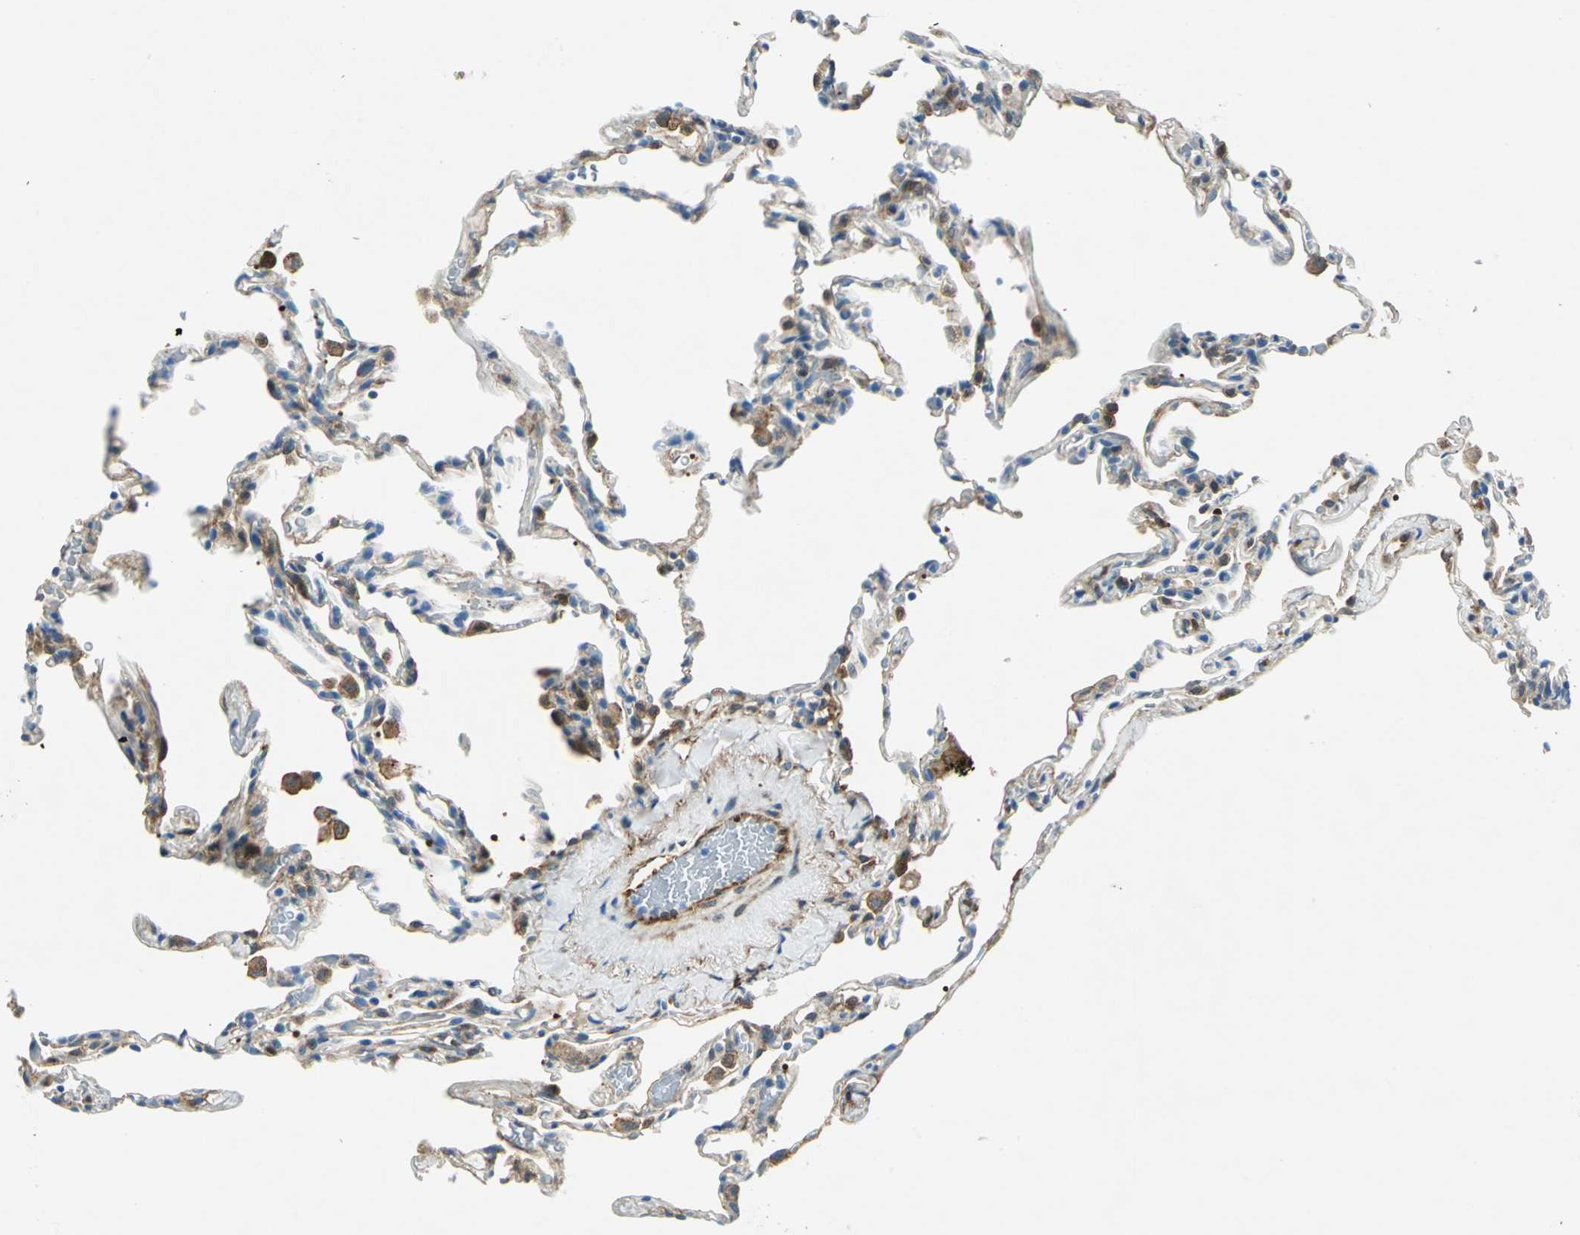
{"staining": {"intensity": "weak", "quantity": "<25%", "location": "cytoplasmic/membranous"}, "tissue": "lung", "cell_type": "Alveolar cells", "image_type": "normal", "snomed": [{"axis": "morphology", "description": "Normal tissue, NOS"}, {"axis": "topography", "description": "Lung"}], "caption": "High power microscopy micrograph of an IHC micrograph of unremarkable lung, revealing no significant positivity in alveolar cells. (Brightfield microscopy of DAB (3,3'-diaminobenzidine) immunohistochemistry at high magnification).", "gene": "HSPB1", "patient": {"sex": "male", "age": 59}}